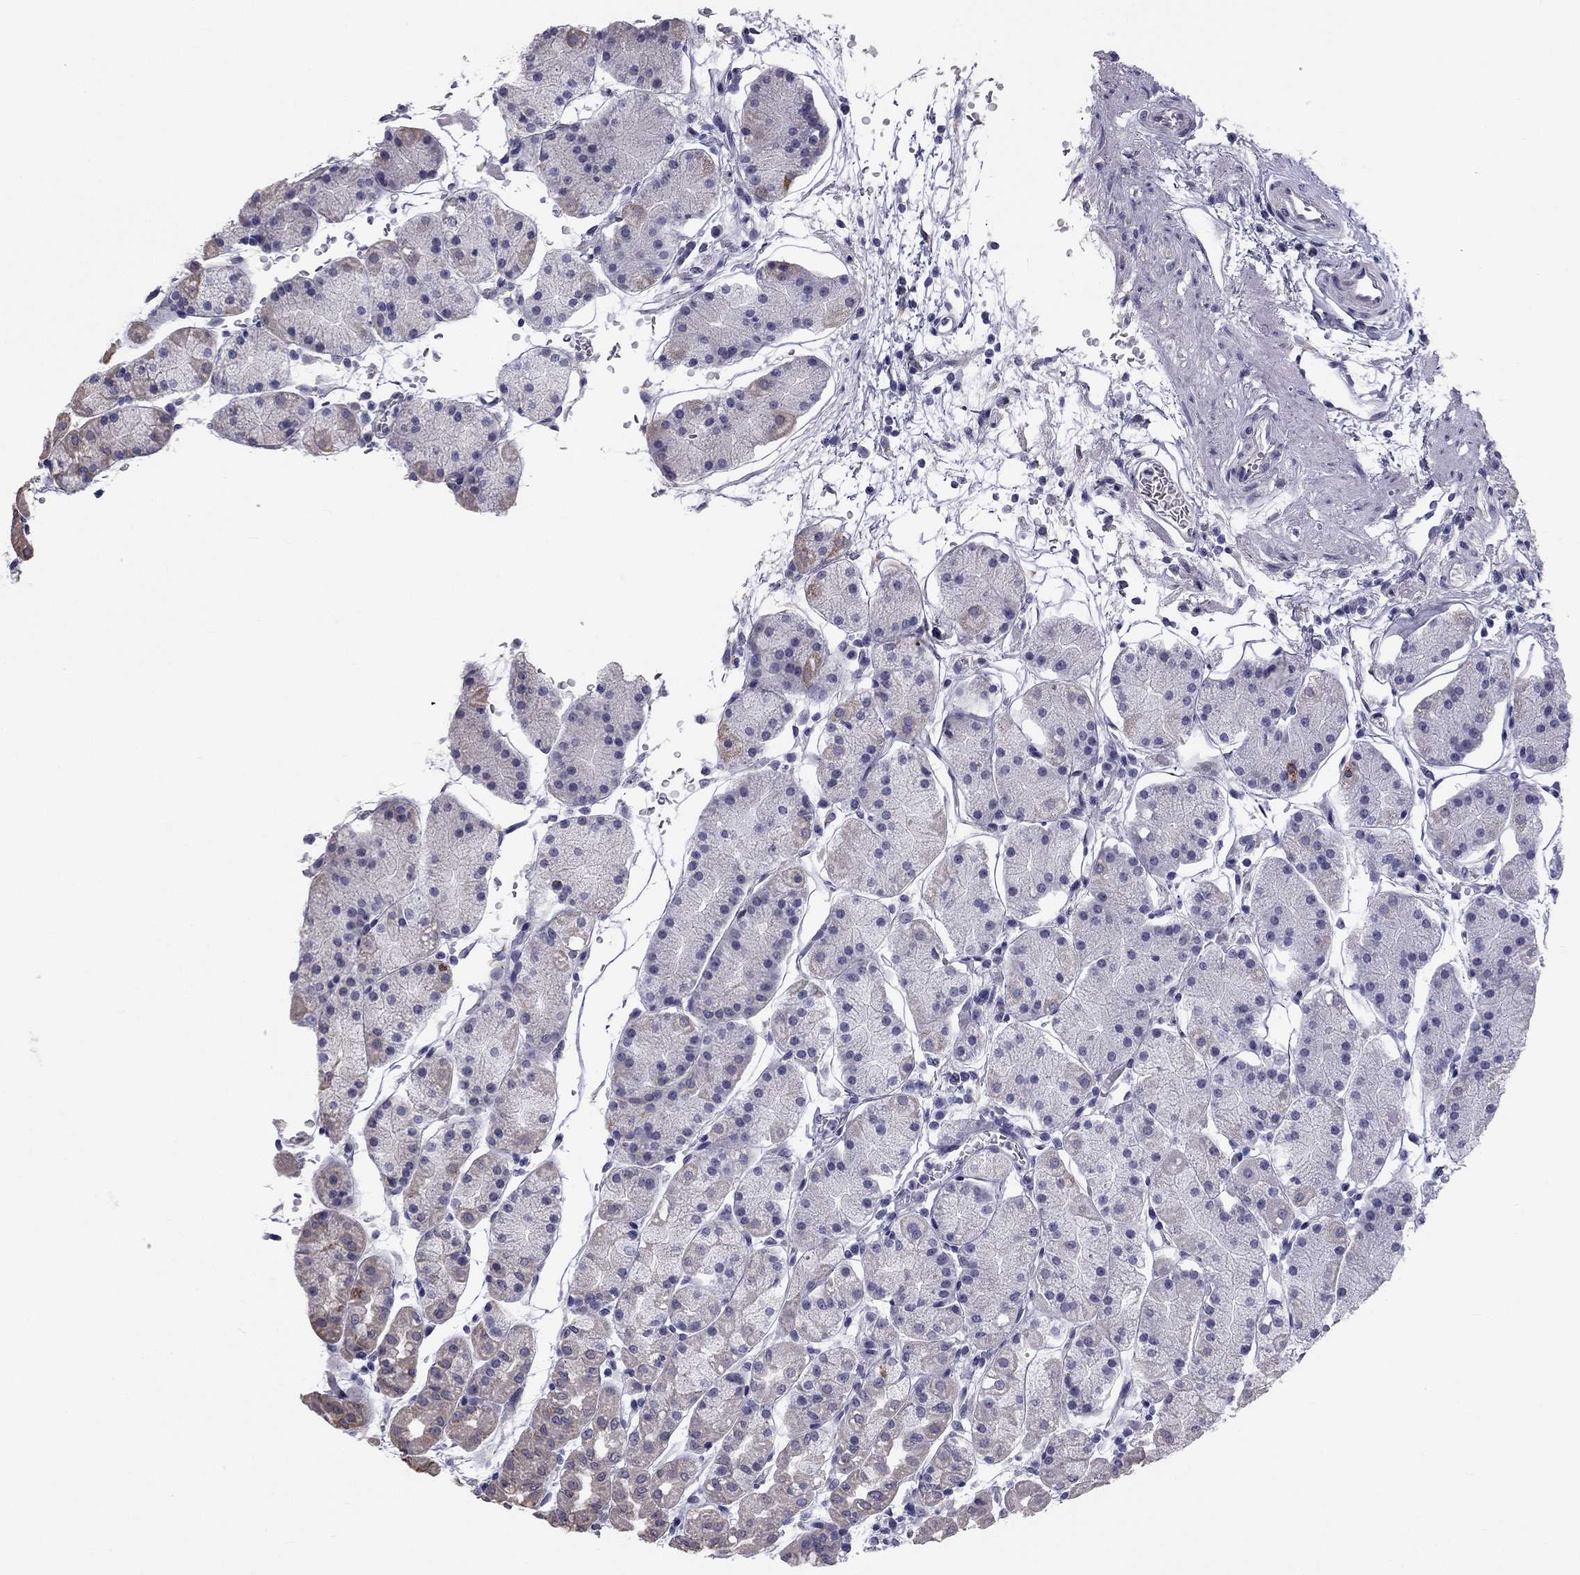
{"staining": {"intensity": "negative", "quantity": "none", "location": "none"}, "tissue": "stomach", "cell_type": "Glandular cells", "image_type": "normal", "snomed": [{"axis": "morphology", "description": "Normal tissue, NOS"}, {"axis": "topography", "description": "Stomach"}], "caption": "Immunohistochemical staining of benign stomach shows no significant staining in glandular cells.", "gene": "CCDC40", "patient": {"sex": "male", "age": 54}}